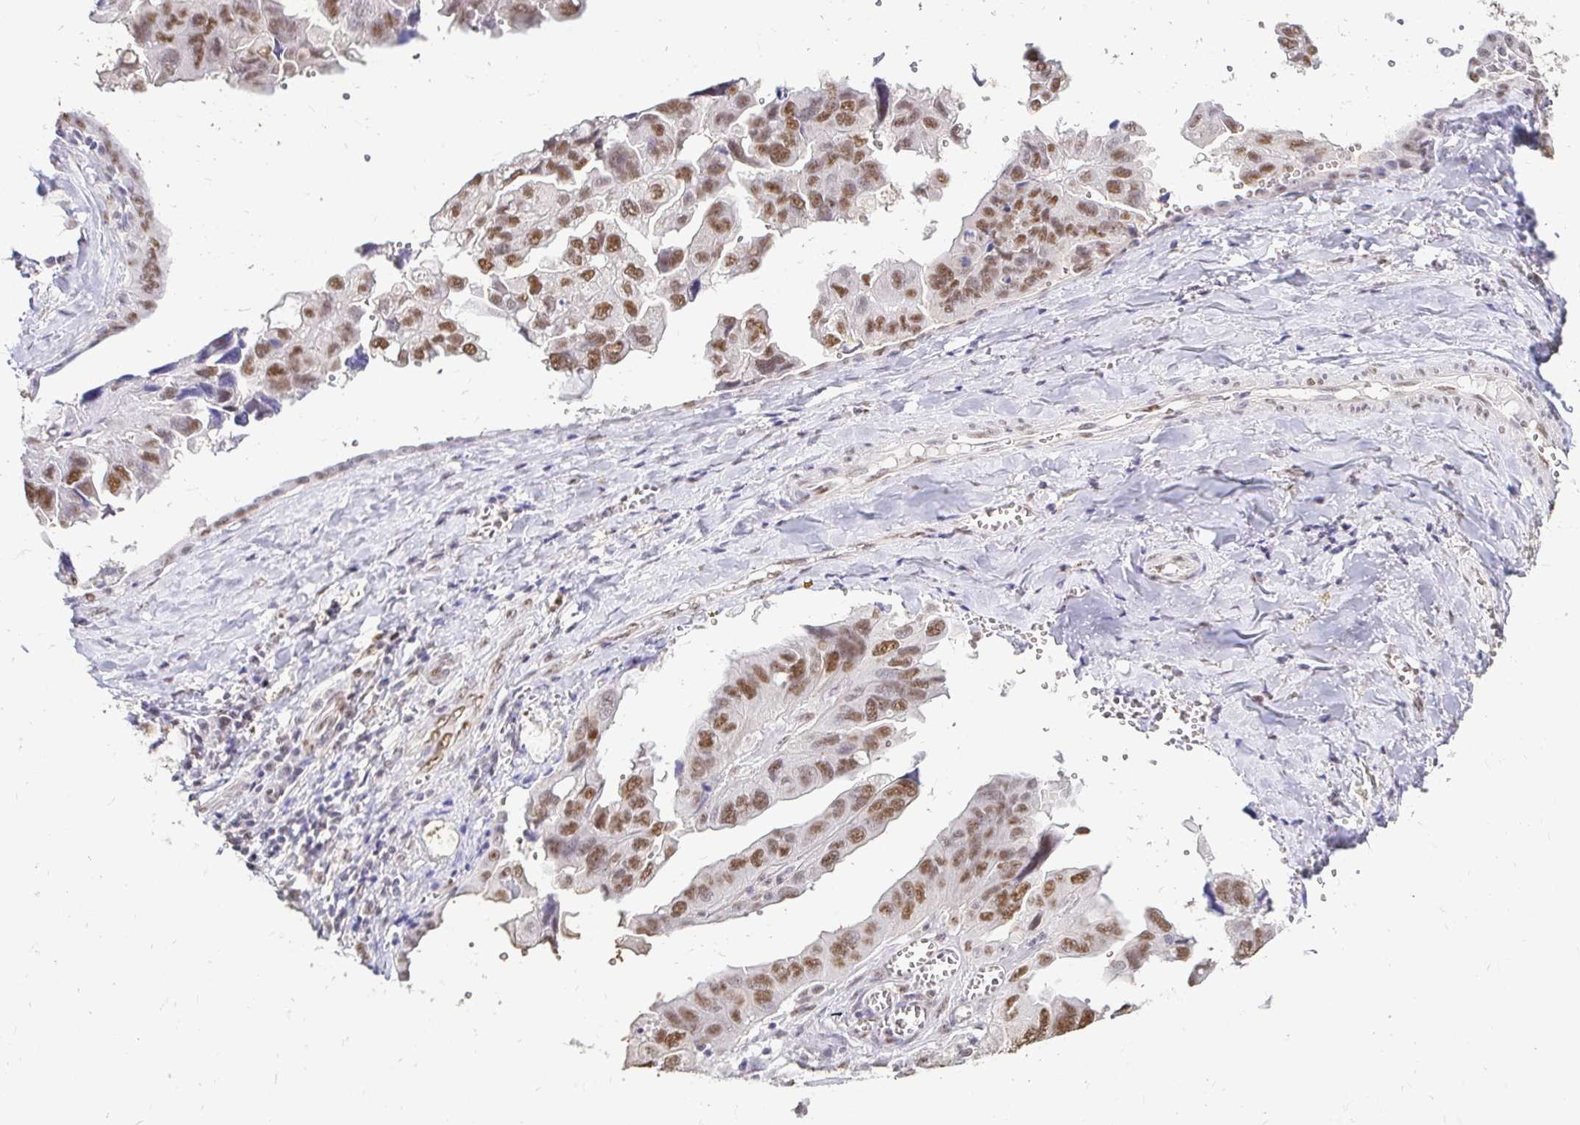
{"staining": {"intensity": "moderate", "quantity": ">75%", "location": "nuclear"}, "tissue": "ovarian cancer", "cell_type": "Tumor cells", "image_type": "cancer", "snomed": [{"axis": "morphology", "description": "Cystadenocarcinoma, serous, NOS"}, {"axis": "topography", "description": "Ovary"}], "caption": "About >75% of tumor cells in human ovarian cancer exhibit moderate nuclear protein positivity as visualized by brown immunohistochemical staining.", "gene": "RIMS4", "patient": {"sex": "female", "age": 79}}